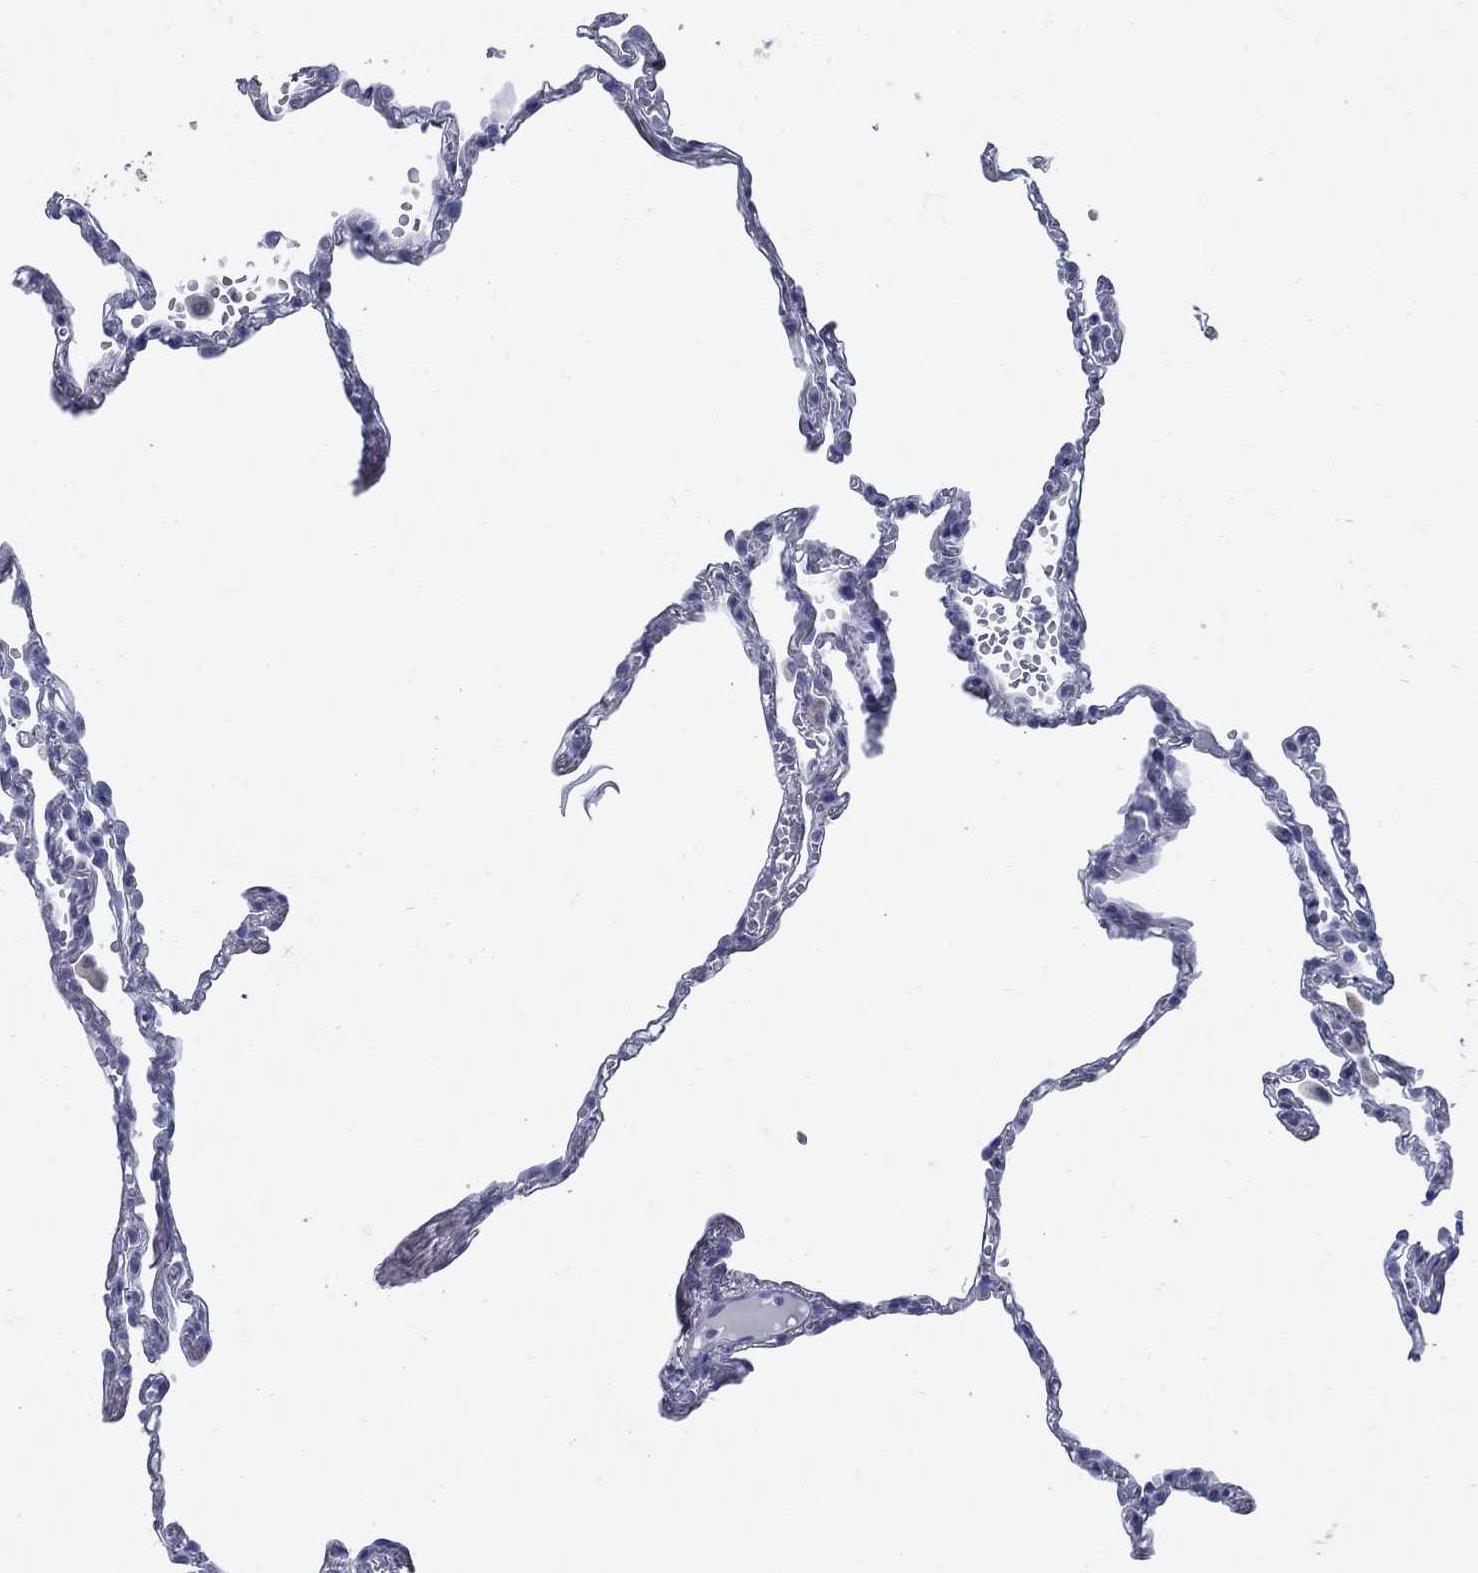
{"staining": {"intensity": "negative", "quantity": "none", "location": "none"}, "tissue": "lung", "cell_type": "Alveolar cells", "image_type": "normal", "snomed": [{"axis": "morphology", "description": "Normal tissue, NOS"}, {"axis": "topography", "description": "Lung"}], "caption": "High magnification brightfield microscopy of normal lung stained with DAB (3,3'-diaminobenzidine) (brown) and counterstained with hematoxylin (blue): alveolar cells show no significant expression.", "gene": "RFTN2", "patient": {"sex": "male", "age": 78}}